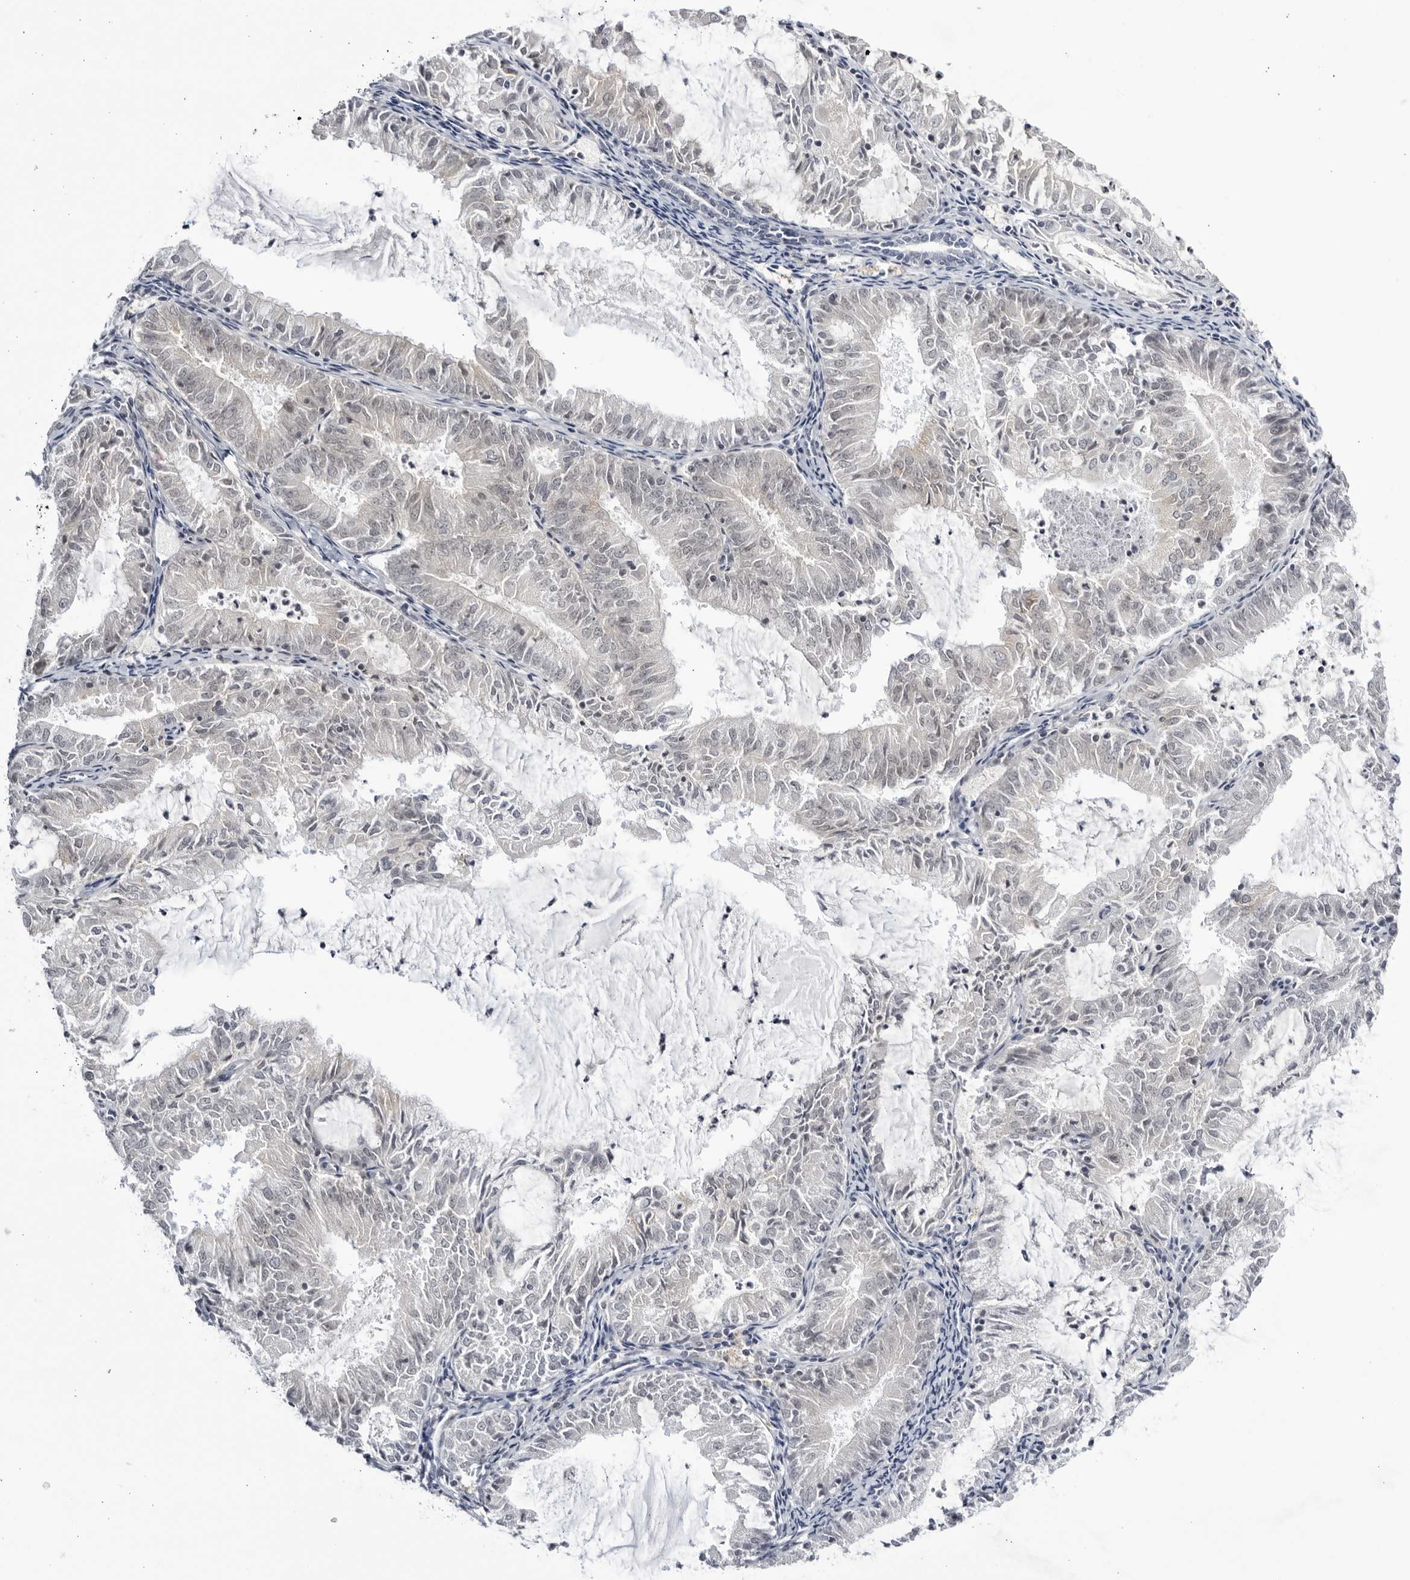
{"staining": {"intensity": "negative", "quantity": "none", "location": "none"}, "tissue": "endometrial cancer", "cell_type": "Tumor cells", "image_type": "cancer", "snomed": [{"axis": "morphology", "description": "Adenocarcinoma, NOS"}, {"axis": "topography", "description": "Endometrium"}], "caption": "Endometrial cancer (adenocarcinoma) was stained to show a protein in brown. There is no significant positivity in tumor cells.", "gene": "CNBD1", "patient": {"sex": "female", "age": 57}}